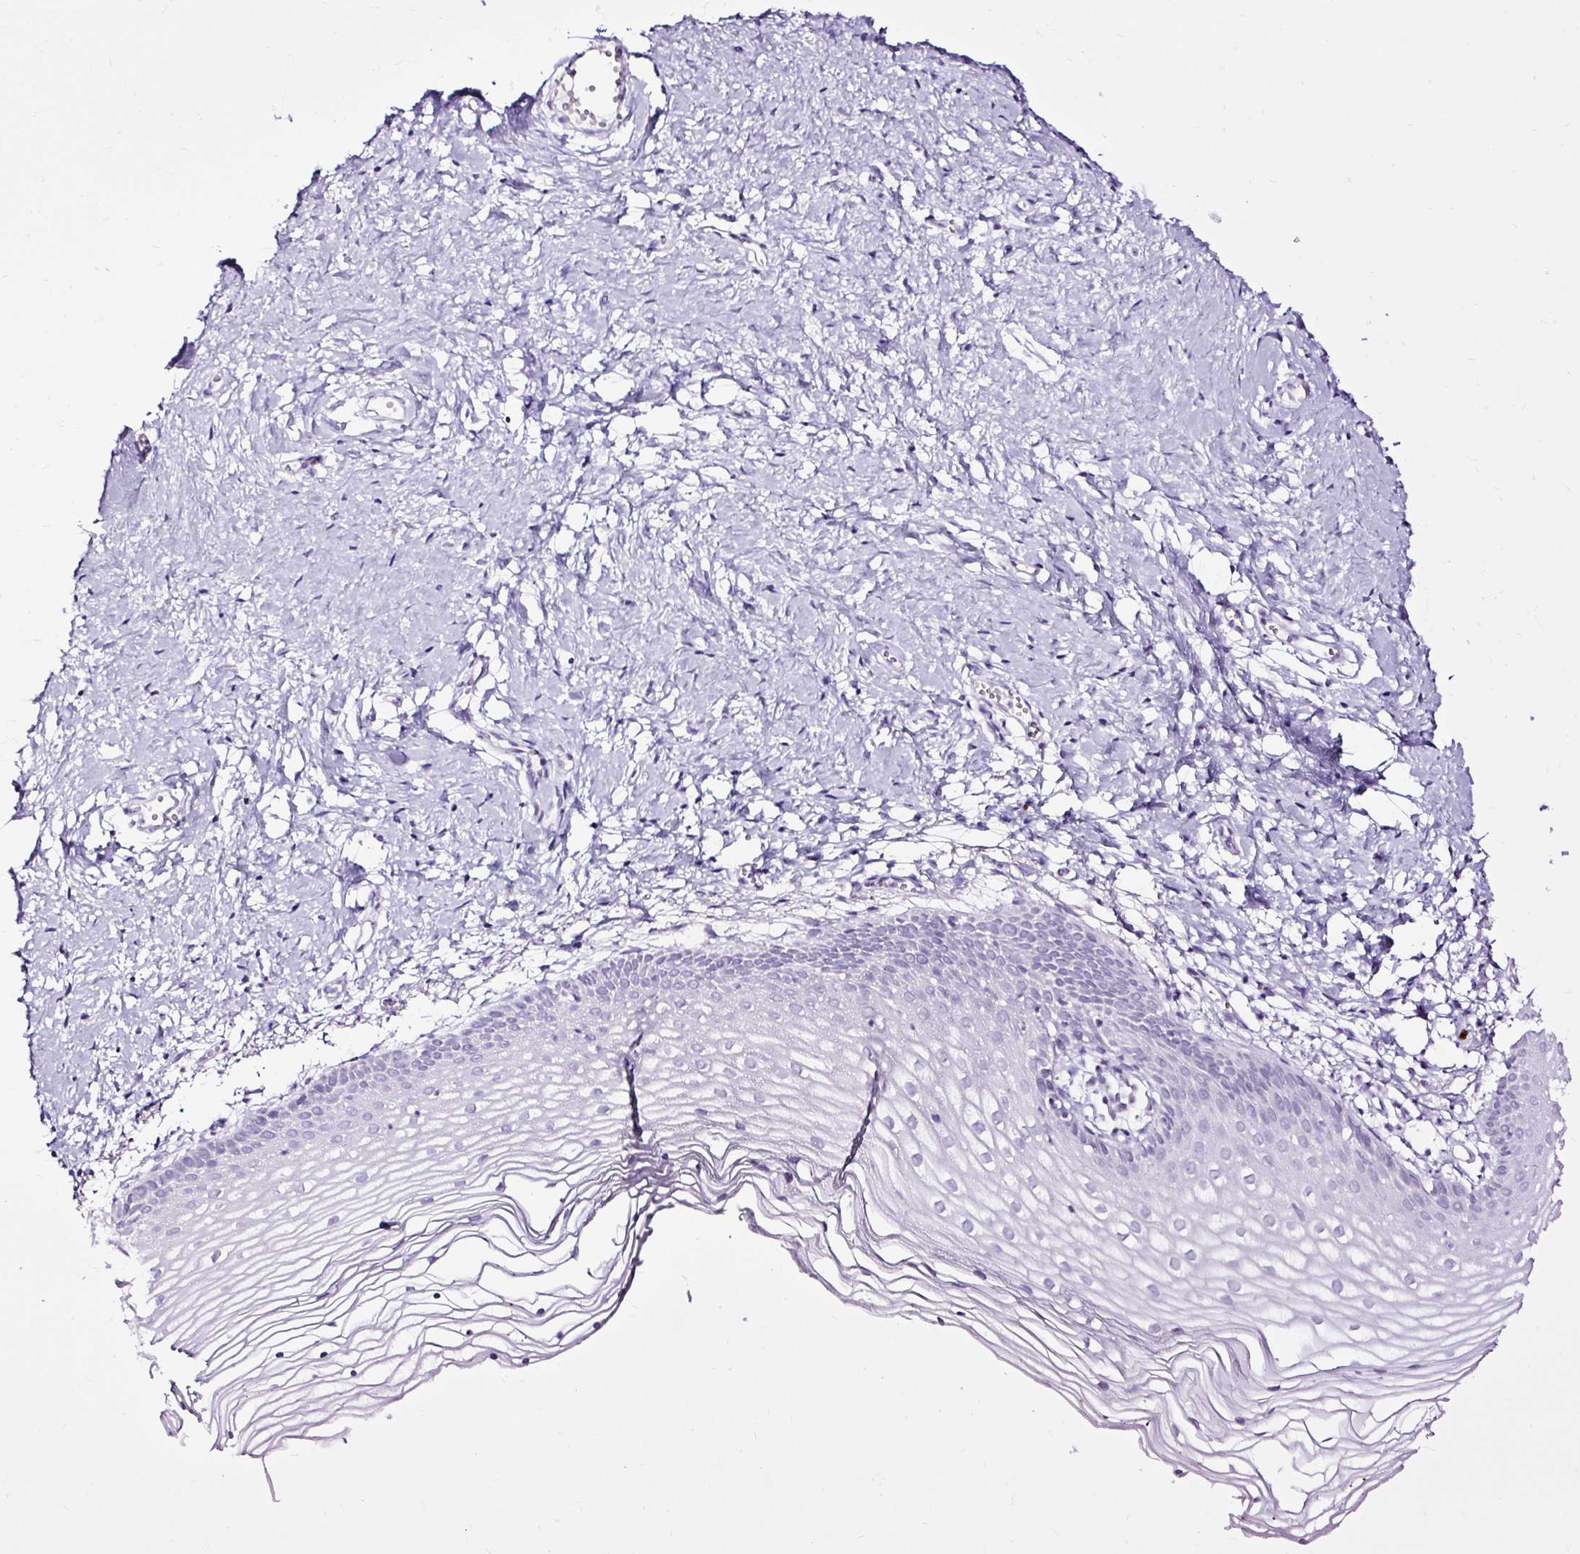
{"staining": {"intensity": "negative", "quantity": "none", "location": "none"}, "tissue": "vagina", "cell_type": "Squamous epithelial cells", "image_type": "normal", "snomed": [{"axis": "morphology", "description": "Normal tissue, NOS"}, {"axis": "topography", "description": "Vagina"}], "caption": "Vagina stained for a protein using IHC reveals no positivity squamous epithelial cells.", "gene": "SLC7A8", "patient": {"sex": "female", "age": 56}}